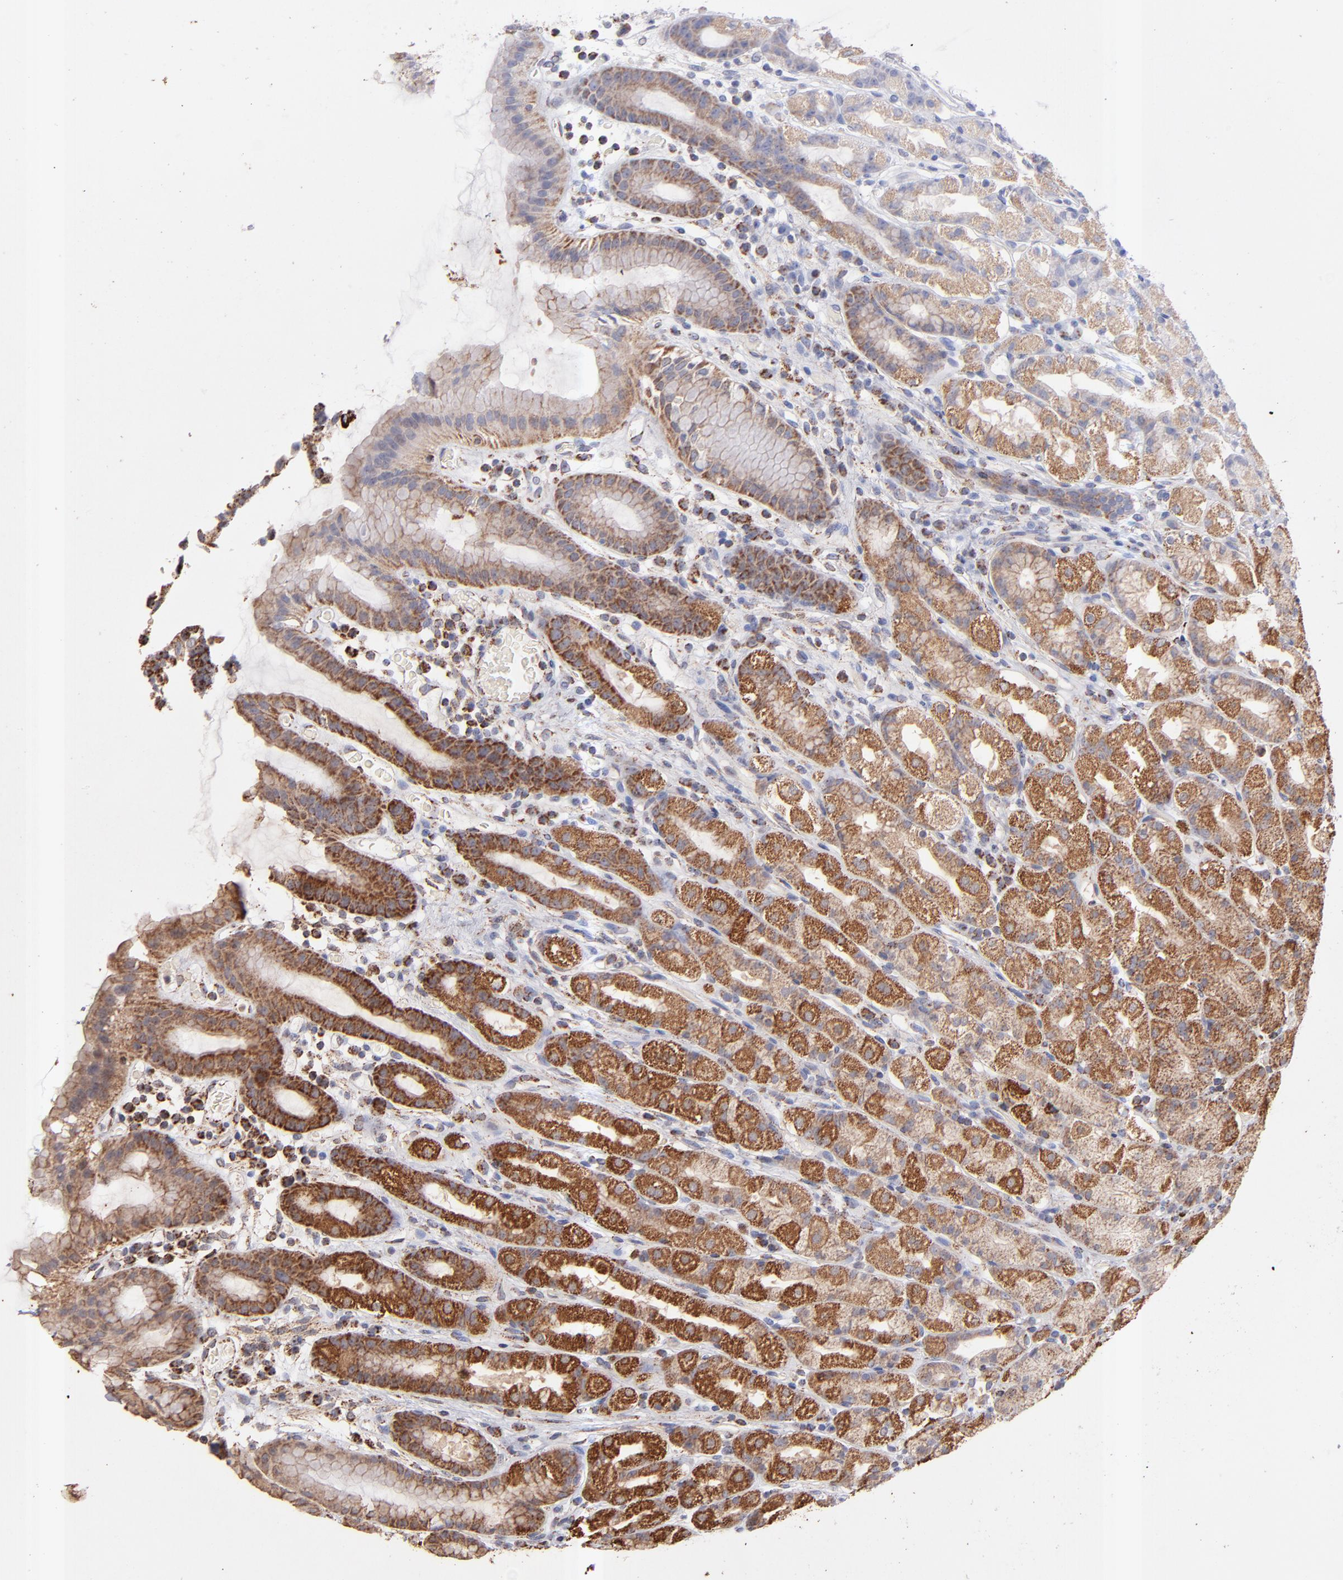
{"staining": {"intensity": "moderate", "quantity": ">75%", "location": "cytoplasmic/membranous"}, "tissue": "stomach", "cell_type": "Glandular cells", "image_type": "normal", "snomed": [{"axis": "morphology", "description": "Normal tissue, NOS"}, {"axis": "topography", "description": "Stomach, upper"}], "caption": "A brown stain labels moderate cytoplasmic/membranous positivity of a protein in glandular cells of benign human stomach. The protein is shown in brown color, while the nuclei are stained blue.", "gene": "DLST", "patient": {"sex": "male", "age": 68}}